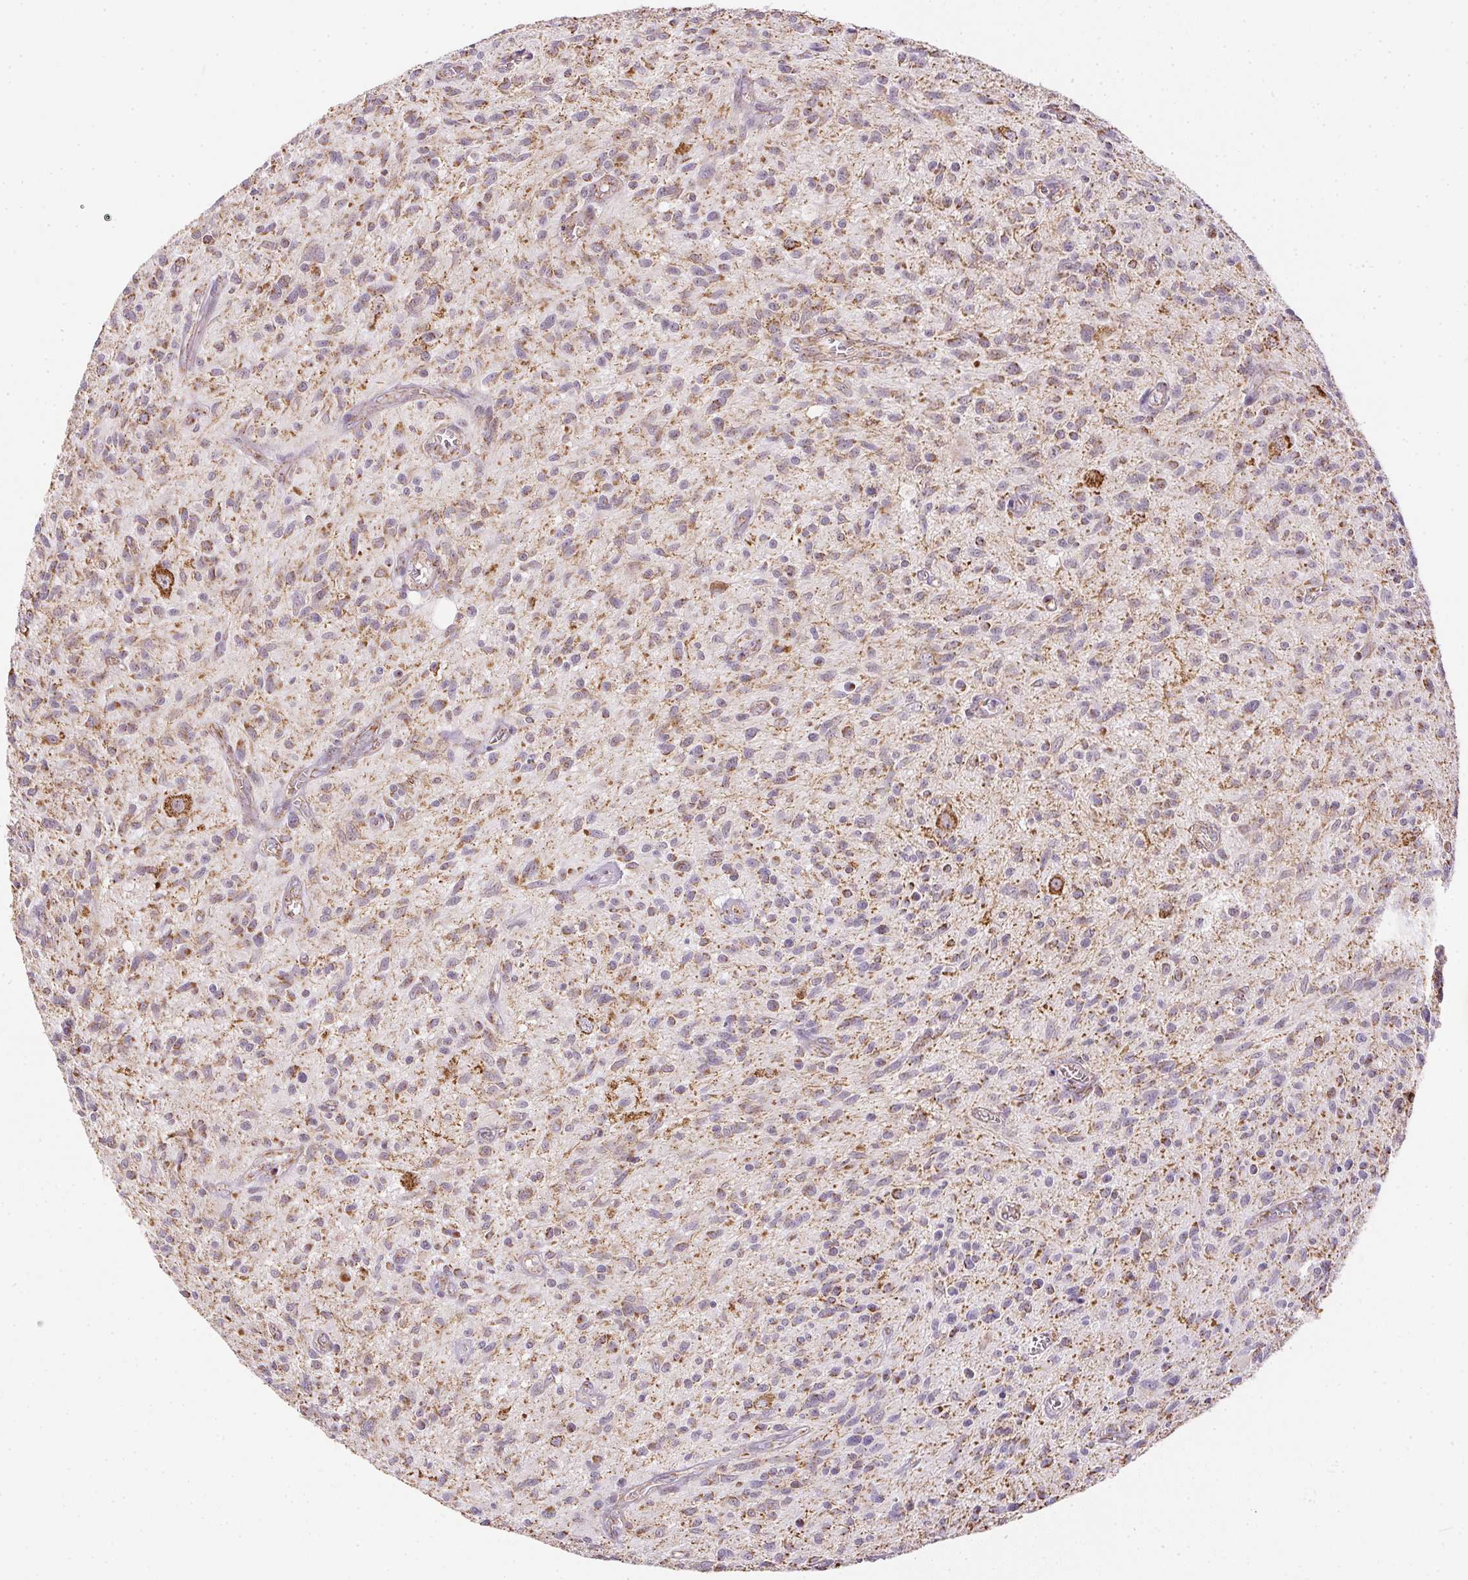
{"staining": {"intensity": "weak", "quantity": "25%-75%", "location": "cytoplasmic/membranous"}, "tissue": "glioma", "cell_type": "Tumor cells", "image_type": "cancer", "snomed": [{"axis": "morphology", "description": "Glioma, malignant, High grade"}, {"axis": "topography", "description": "Brain"}], "caption": "A photomicrograph showing weak cytoplasmic/membranous staining in about 25%-75% of tumor cells in malignant glioma (high-grade), as visualized by brown immunohistochemical staining.", "gene": "MAPK11", "patient": {"sex": "male", "age": 75}}